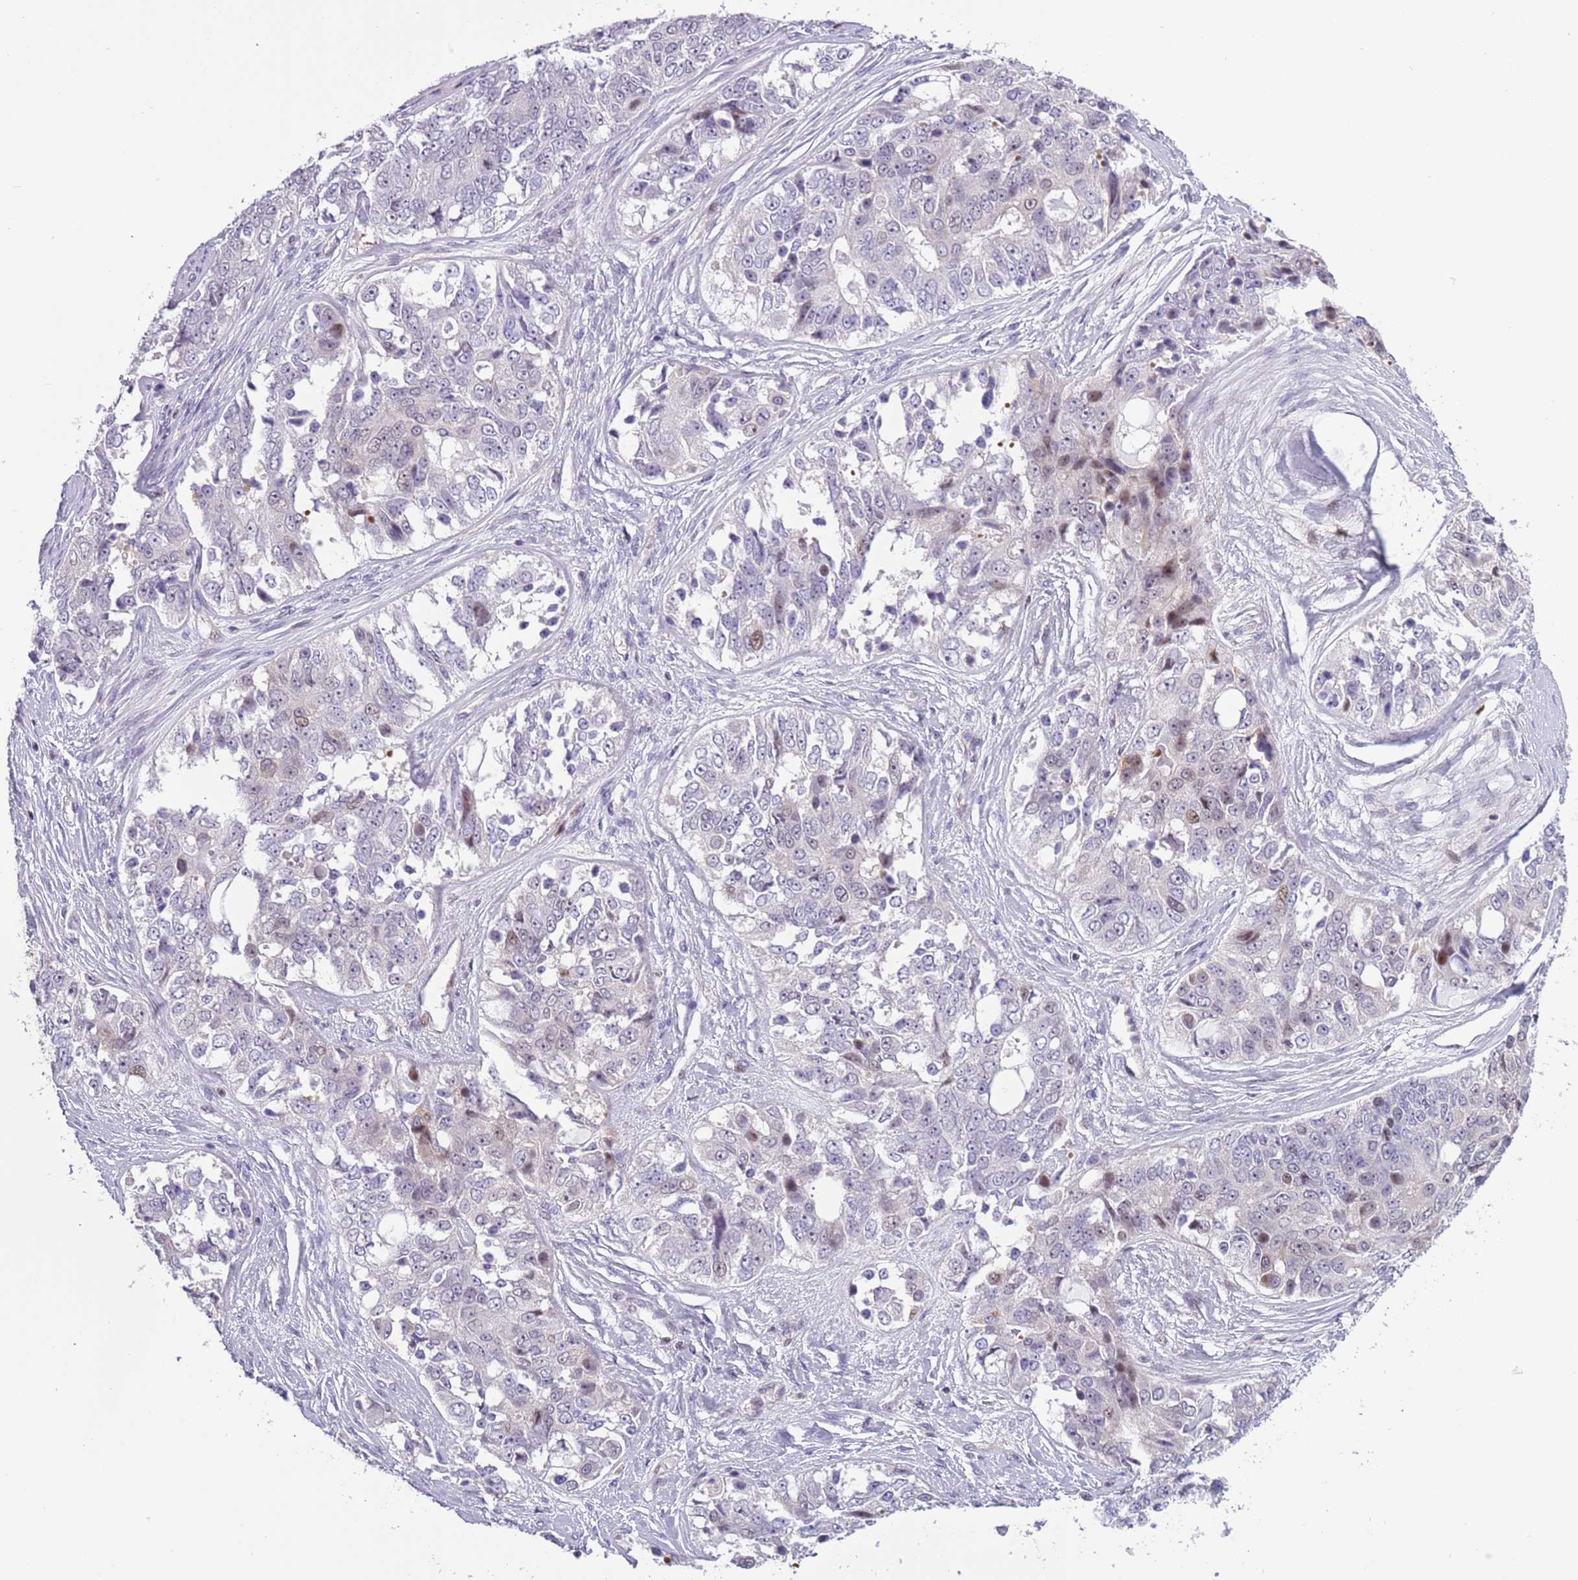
{"staining": {"intensity": "weak", "quantity": "<25%", "location": "nuclear"}, "tissue": "ovarian cancer", "cell_type": "Tumor cells", "image_type": "cancer", "snomed": [{"axis": "morphology", "description": "Carcinoma, endometroid"}, {"axis": "topography", "description": "Ovary"}], "caption": "IHC of human ovarian endometroid carcinoma demonstrates no positivity in tumor cells.", "gene": "NBPF6", "patient": {"sex": "female", "age": 51}}